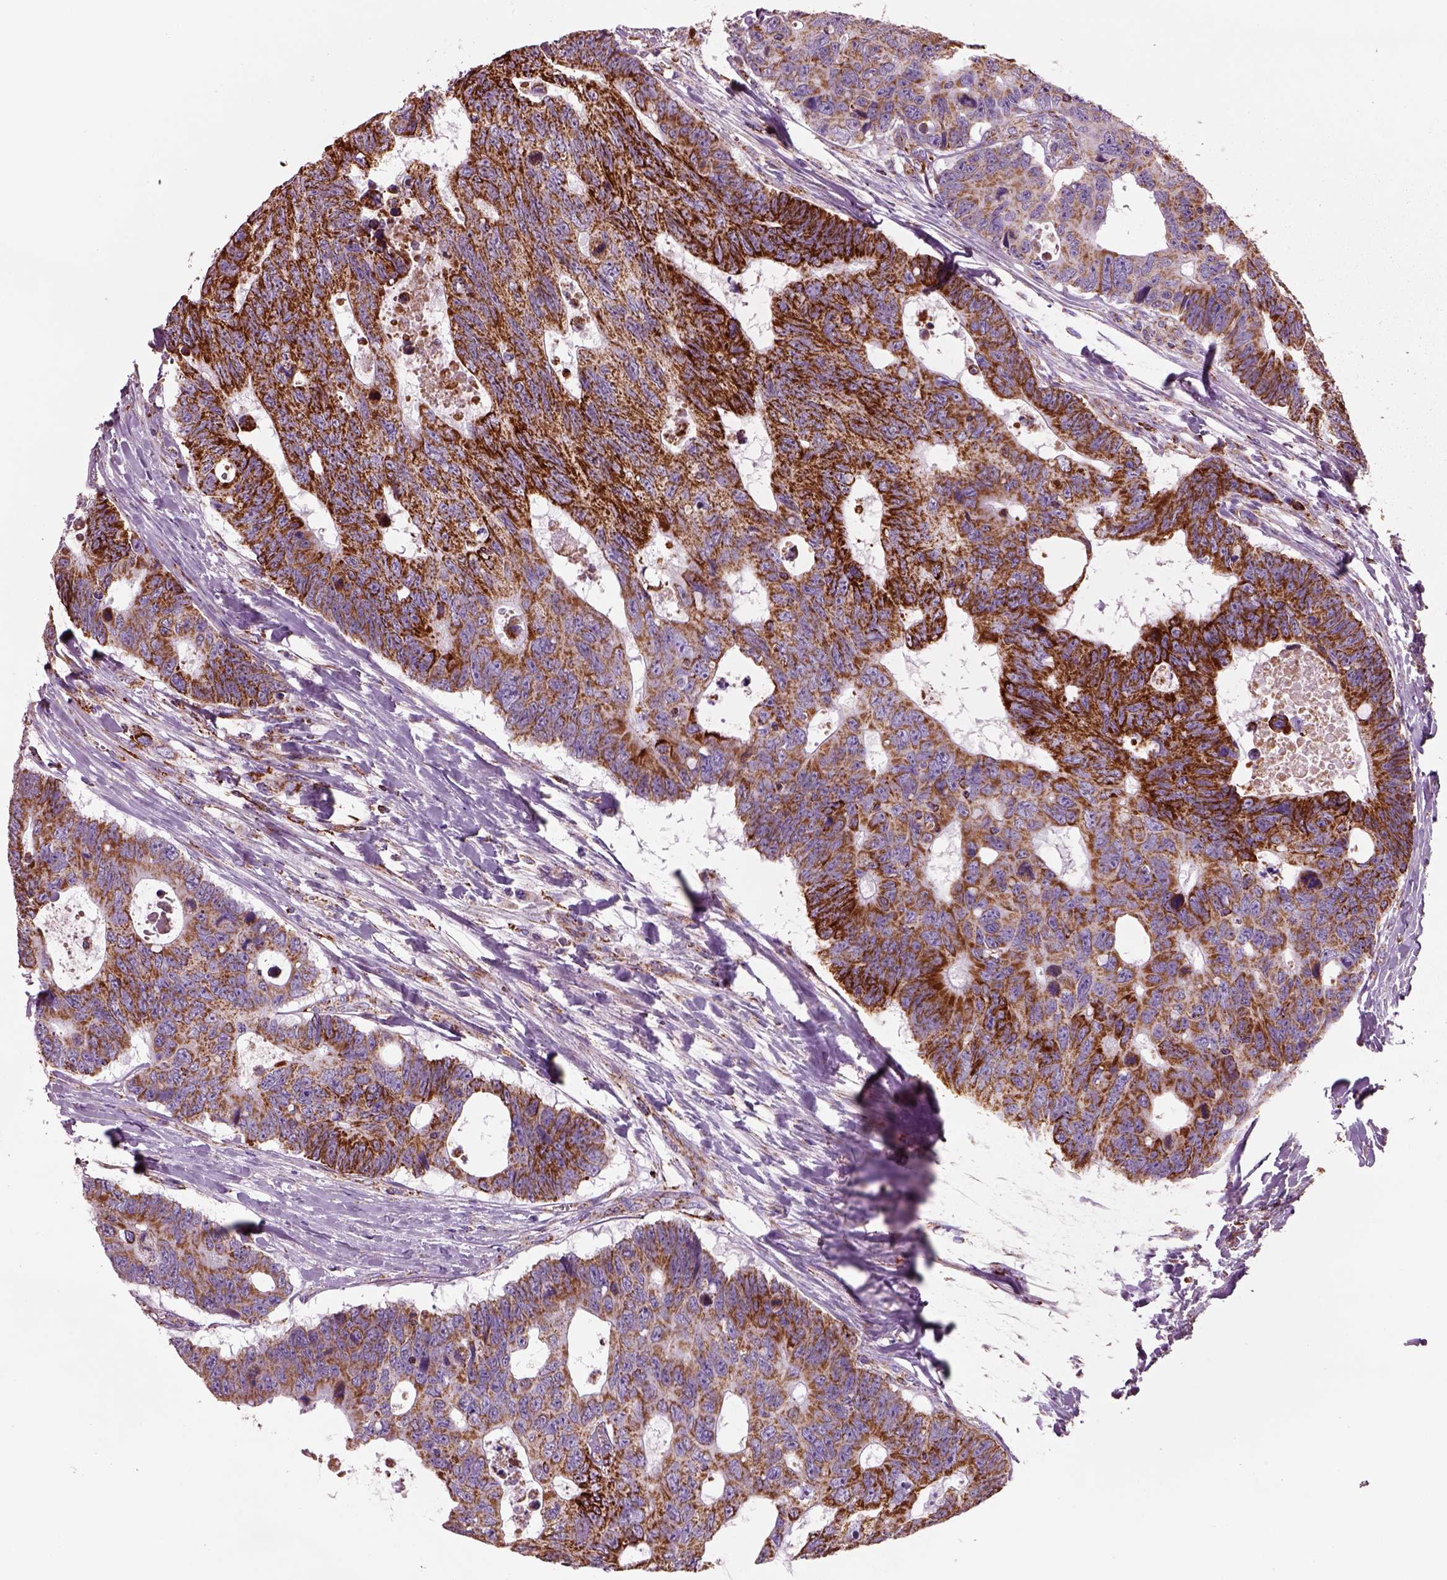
{"staining": {"intensity": "strong", "quantity": ">75%", "location": "cytoplasmic/membranous"}, "tissue": "colorectal cancer", "cell_type": "Tumor cells", "image_type": "cancer", "snomed": [{"axis": "morphology", "description": "Adenocarcinoma, NOS"}, {"axis": "topography", "description": "Colon"}], "caption": "Immunohistochemical staining of colorectal cancer reveals strong cytoplasmic/membranous protein positivity in approximately >75% of tumor cells.", "gene": "SLC25A24", "patient": {"sex": "female", "age": 77}}